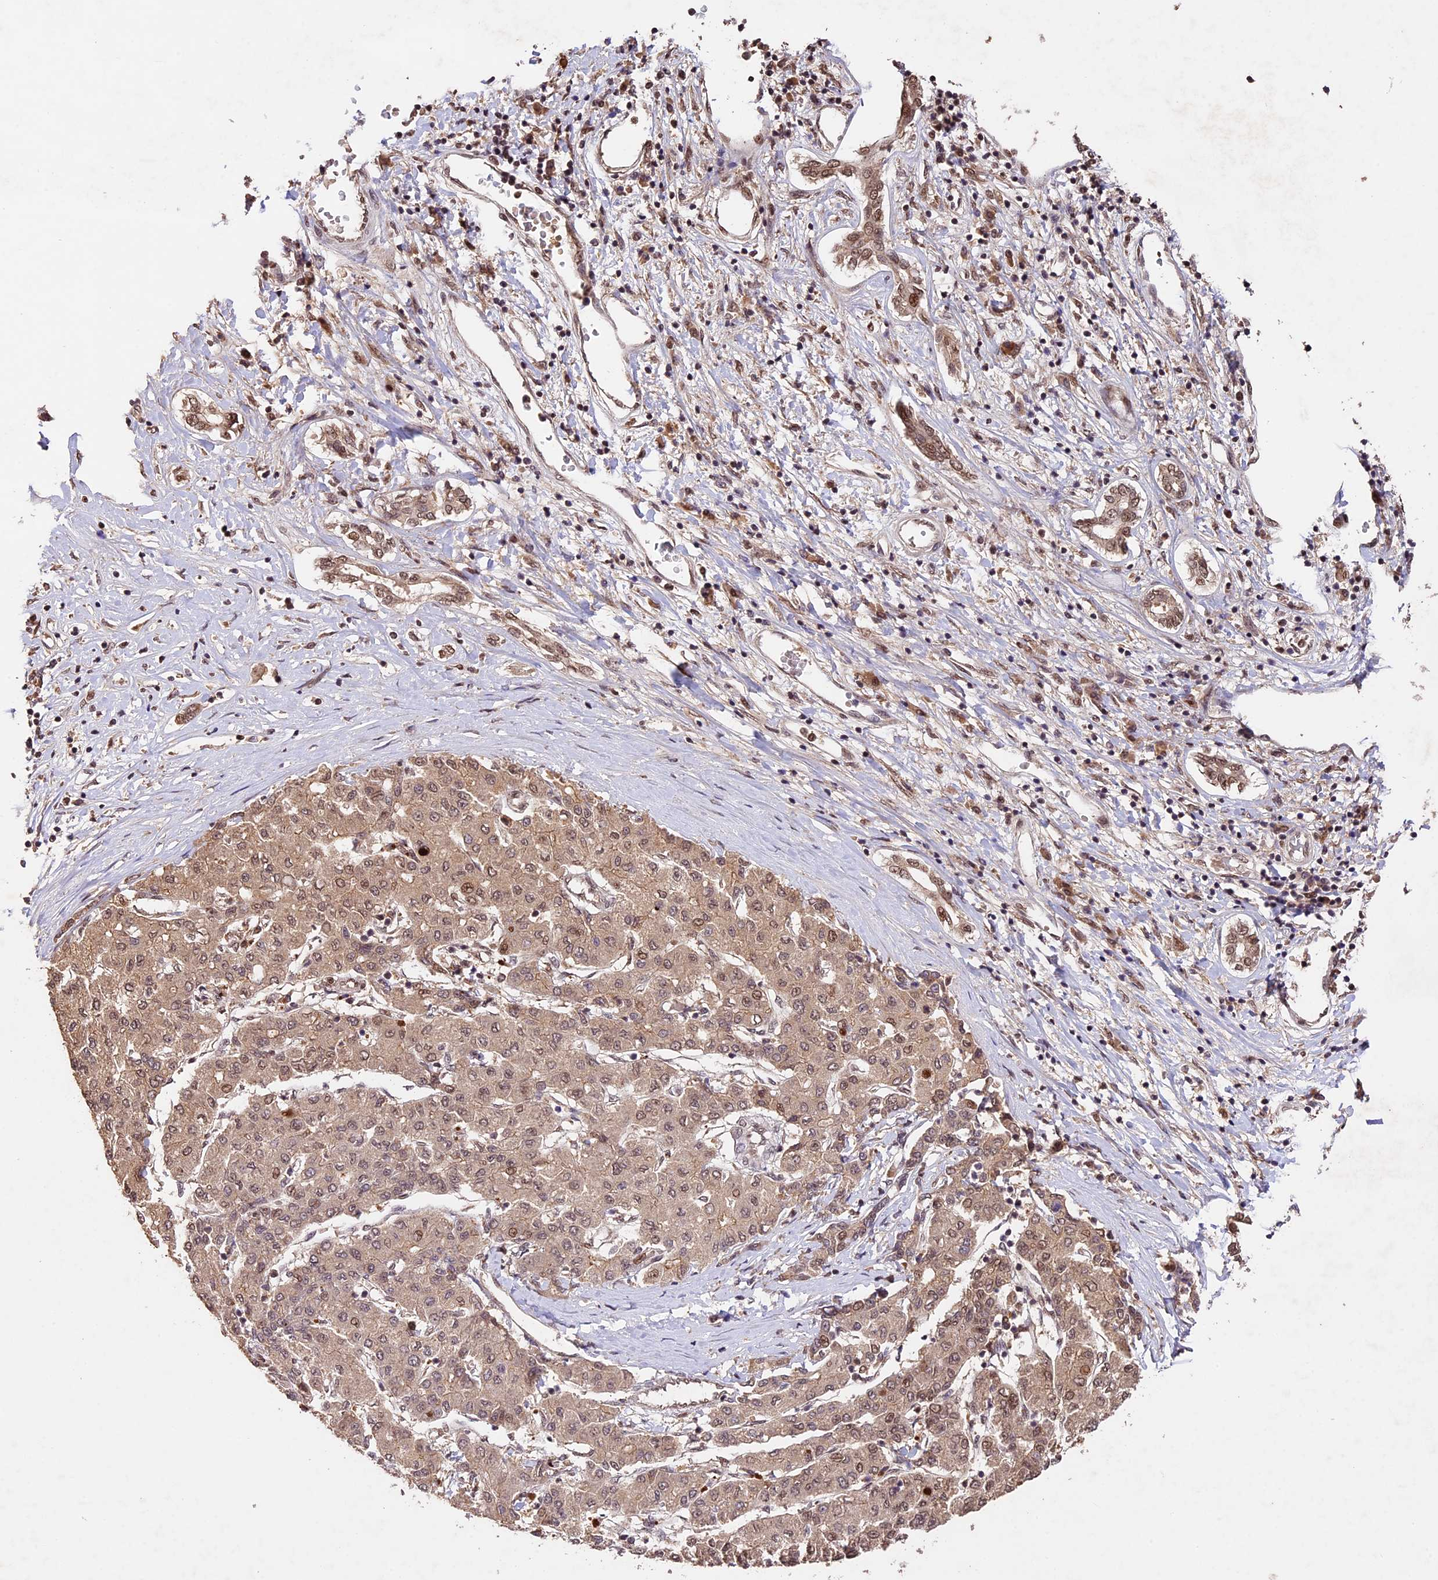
{"staining": {"intensity": "weak", "quantity": ">75%", "location": "cytoplasmic/membranous,nuclear"}, "tissue": "liver cancer", "cell_type": "Tumor cells", "image_type": "cancer", "snomed": [{"axis": "morphology", "description": "Carcinoma, Hepatocellular, NOS"}, {"axis": "topography", "description": "Liver"}], "caption": "Protein staining of hepatocellular carcinoma (liver) tissue reveals weak cytoplasmic/membranous and nuclear staining in approximately >75% of tumor cells.", "gene": "CDKN2AIP", "patient": {"sex": "male", "age": 65}}